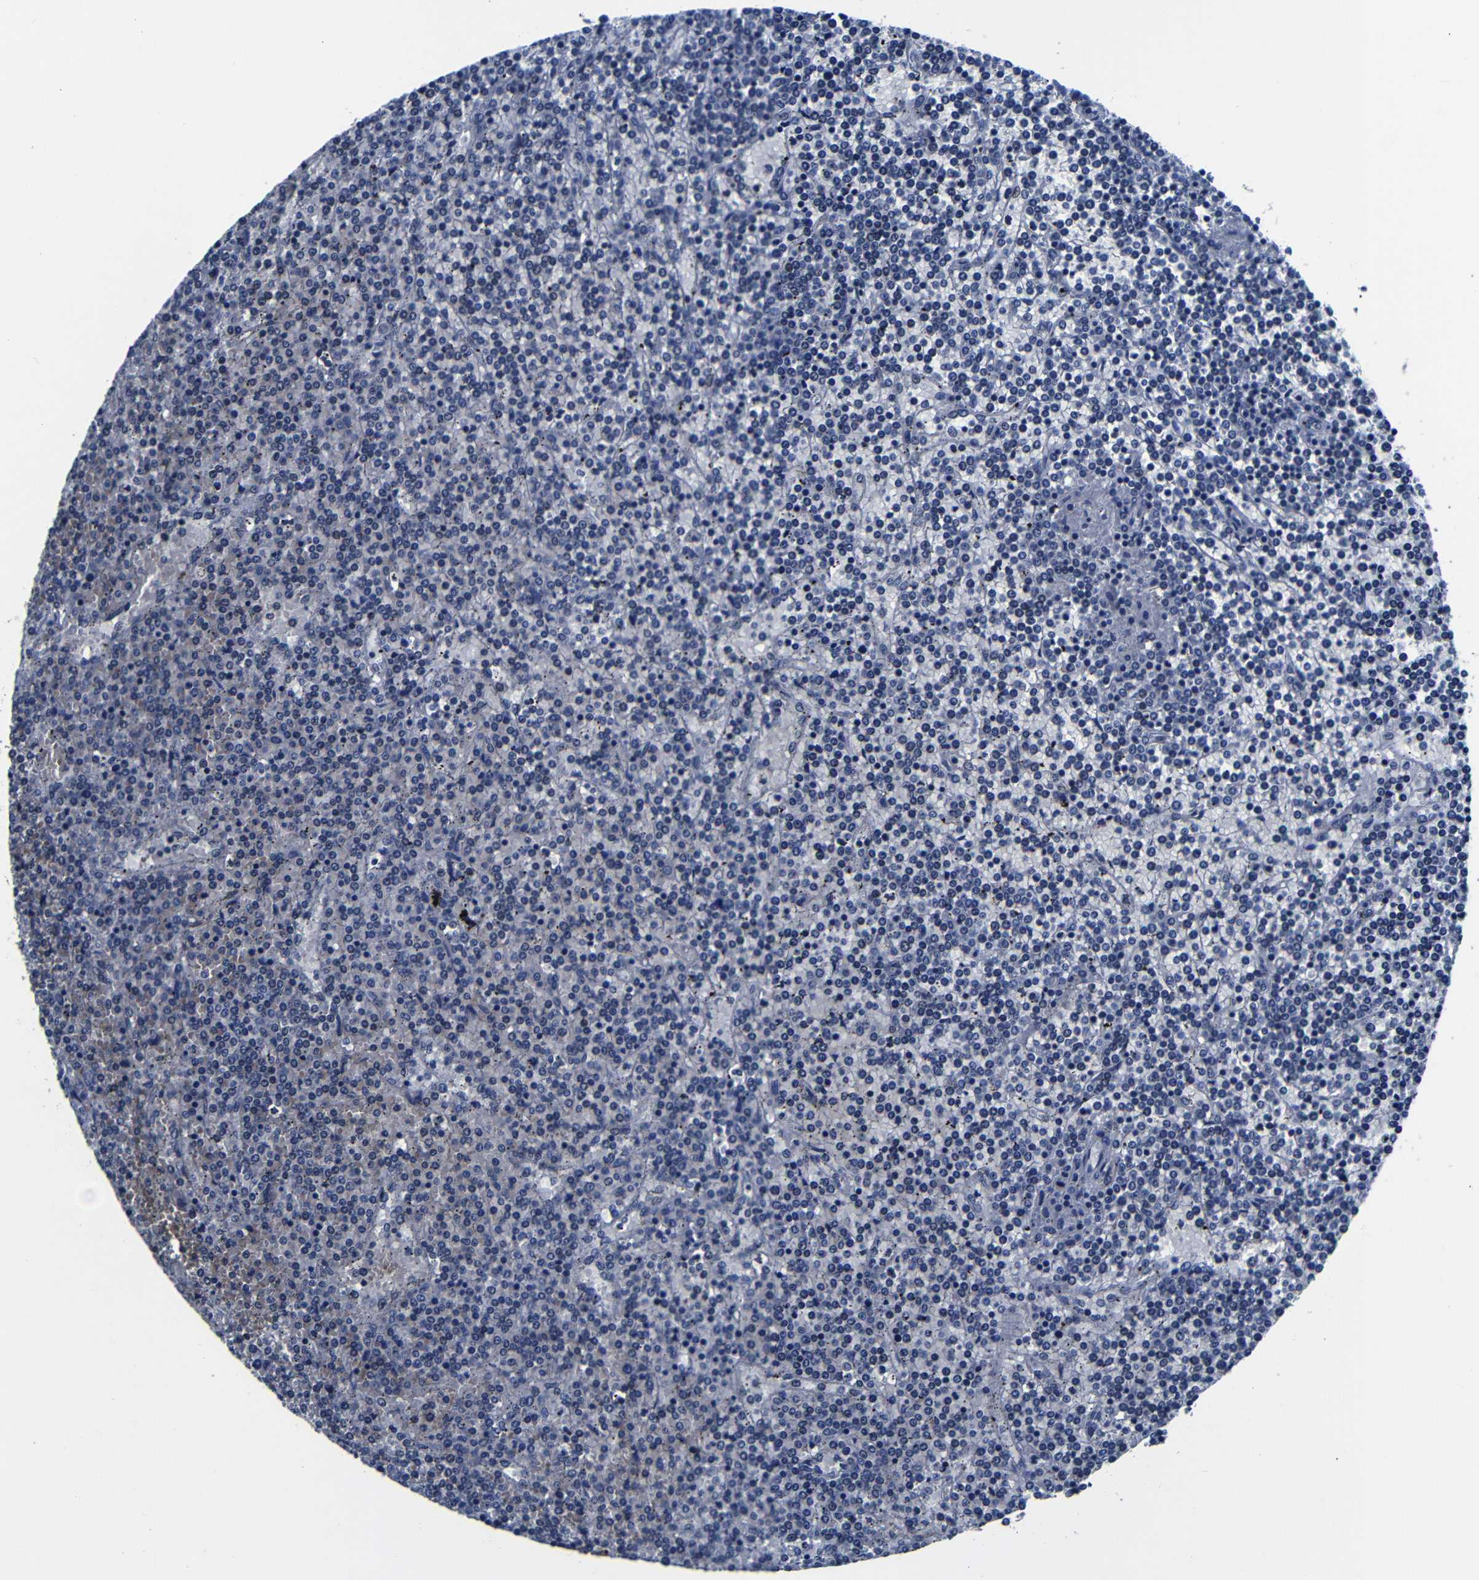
{"staining": {"intensity": "negative", "quantity": "none", "location": "none"}, "tissue": "lymphoma", "cell_type": "Tumor cells", "image_type": "cancer", "snomed": [{"axis": "morphology", "description": "Malignant lymphoma, non-Hodgkin's type, Low grade"}, {"axis": "topography", "description": "Spleen"}], "caption": "Immunohistochemistry image of neoplastic tissue: low-grade malignant lymphoma, non-Hodgkin's type stained with DAB (3,3'-diaminobenzidine) demonstrates no significant protein staining in tumor cells. The staining was performed using DAB (3,3'-diaminobenzidine) to visualize the protein expression in brown, while the nuclei were stained in blue with hematoxylin (Magnification: 20x).", "gene": "DEPP1", "patient": {"sex": "female", "age": 19}}